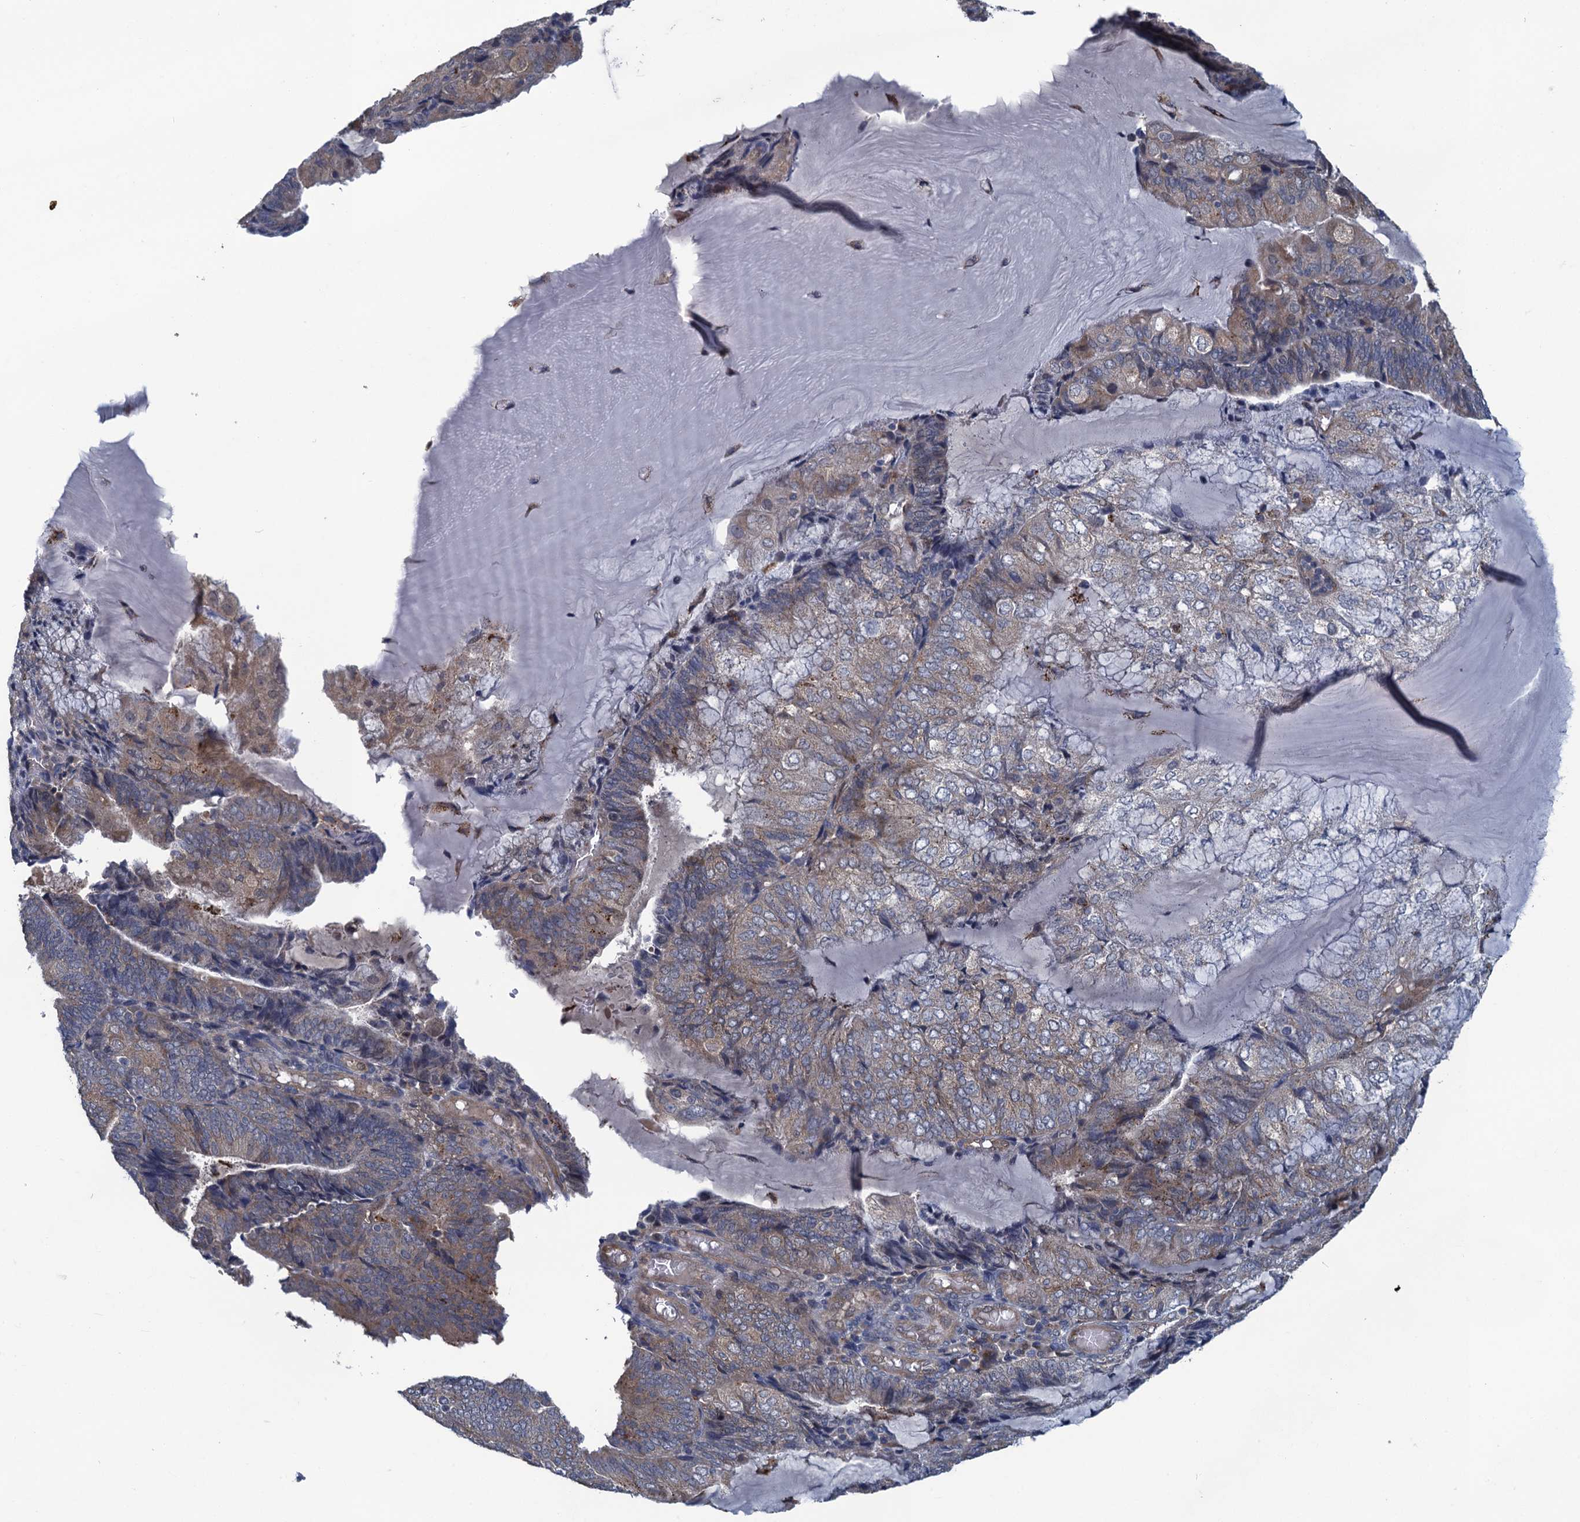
{"staining": {"intensity": "weak", "quantity": ">75%", "location": "cytoplasmic/membranous"}, "tissue": "endometrial cancer", "cell_type": "Tumor cells", "image_type": "cancer", "snomed": [{"axis": "morphology", "description": "Adenocarcinoma, NOS"}, {"axis": "topography", "description": "Endometrium"}], "caption": "Endometrial adenocarcinoma tissue demonstrates weak cytoplasmic/membranous positivity in approximately >75% of tumor cells", "gene": "KBTBD8", "patient": {"sex": "female", "age": 81}}